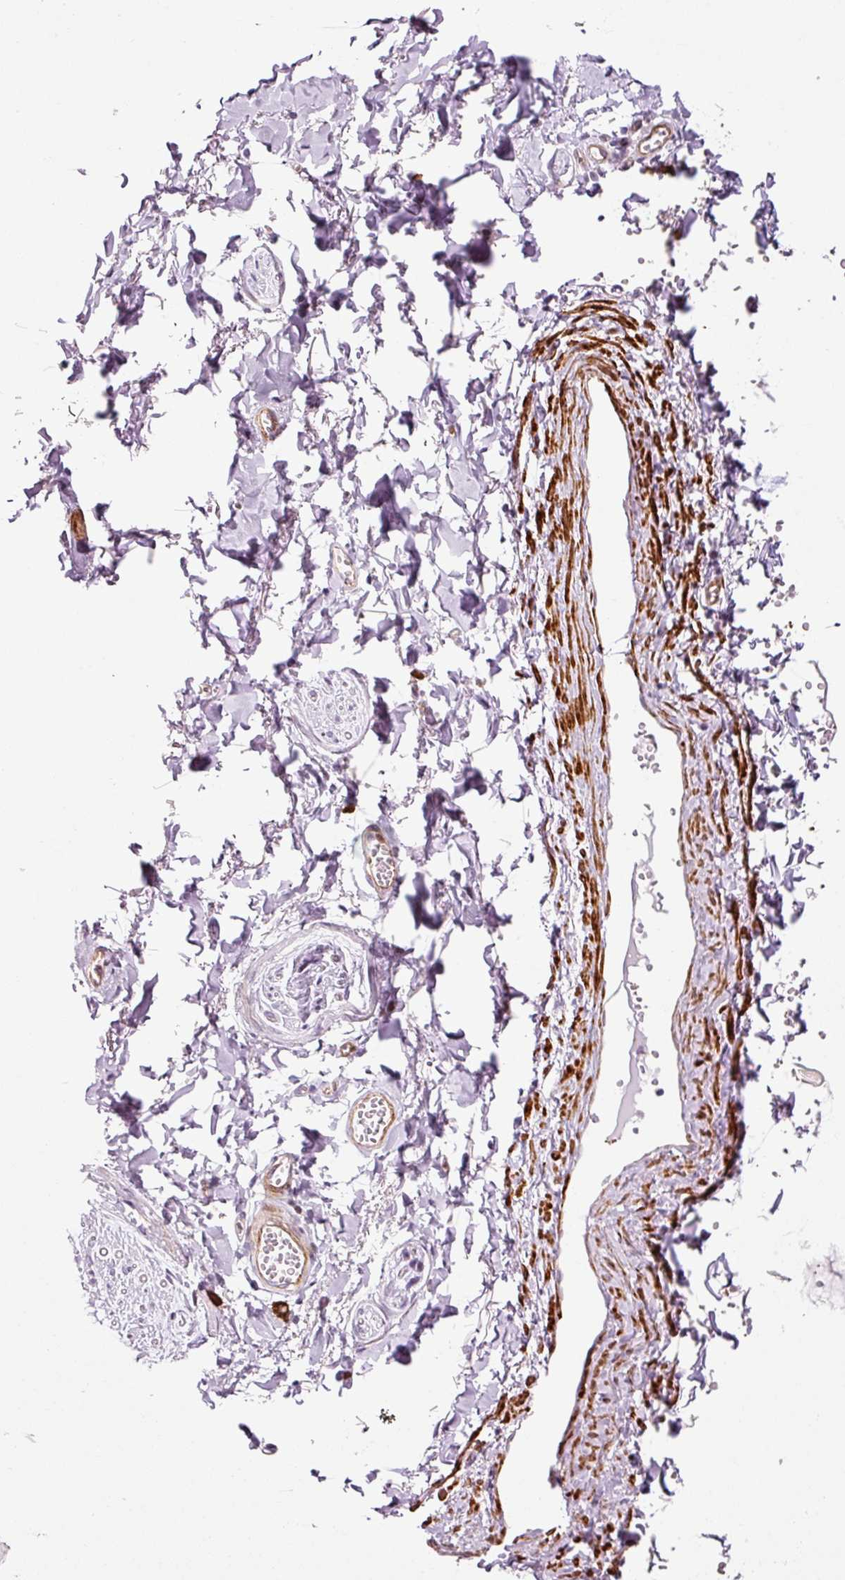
{"staining": {"intensity": "negative", "quantity": "none", "location": "none"}, "tissue": "adipose tissue", "cell_type": "Adipocytes", "image_type": "normal", "snomed": [{"axis": "morphology", "description": "Normal tissue, NOS"}, {"axis": "topography", "description": "Vulva"}, {"axis": "topography", "description": "Vagina"}, {"axis": "topography", "description": "Peripheral nerve tissue"}], "caption": "This image is of normal adipose tissue stained with immunohistochemistry (IHC) to label a protein in brown with the nuclei are counter-stained blue. There is no expression in adipocytes.", "gene": "ANKRD20A1", "patient": {"sex": "female", "age": 66}}